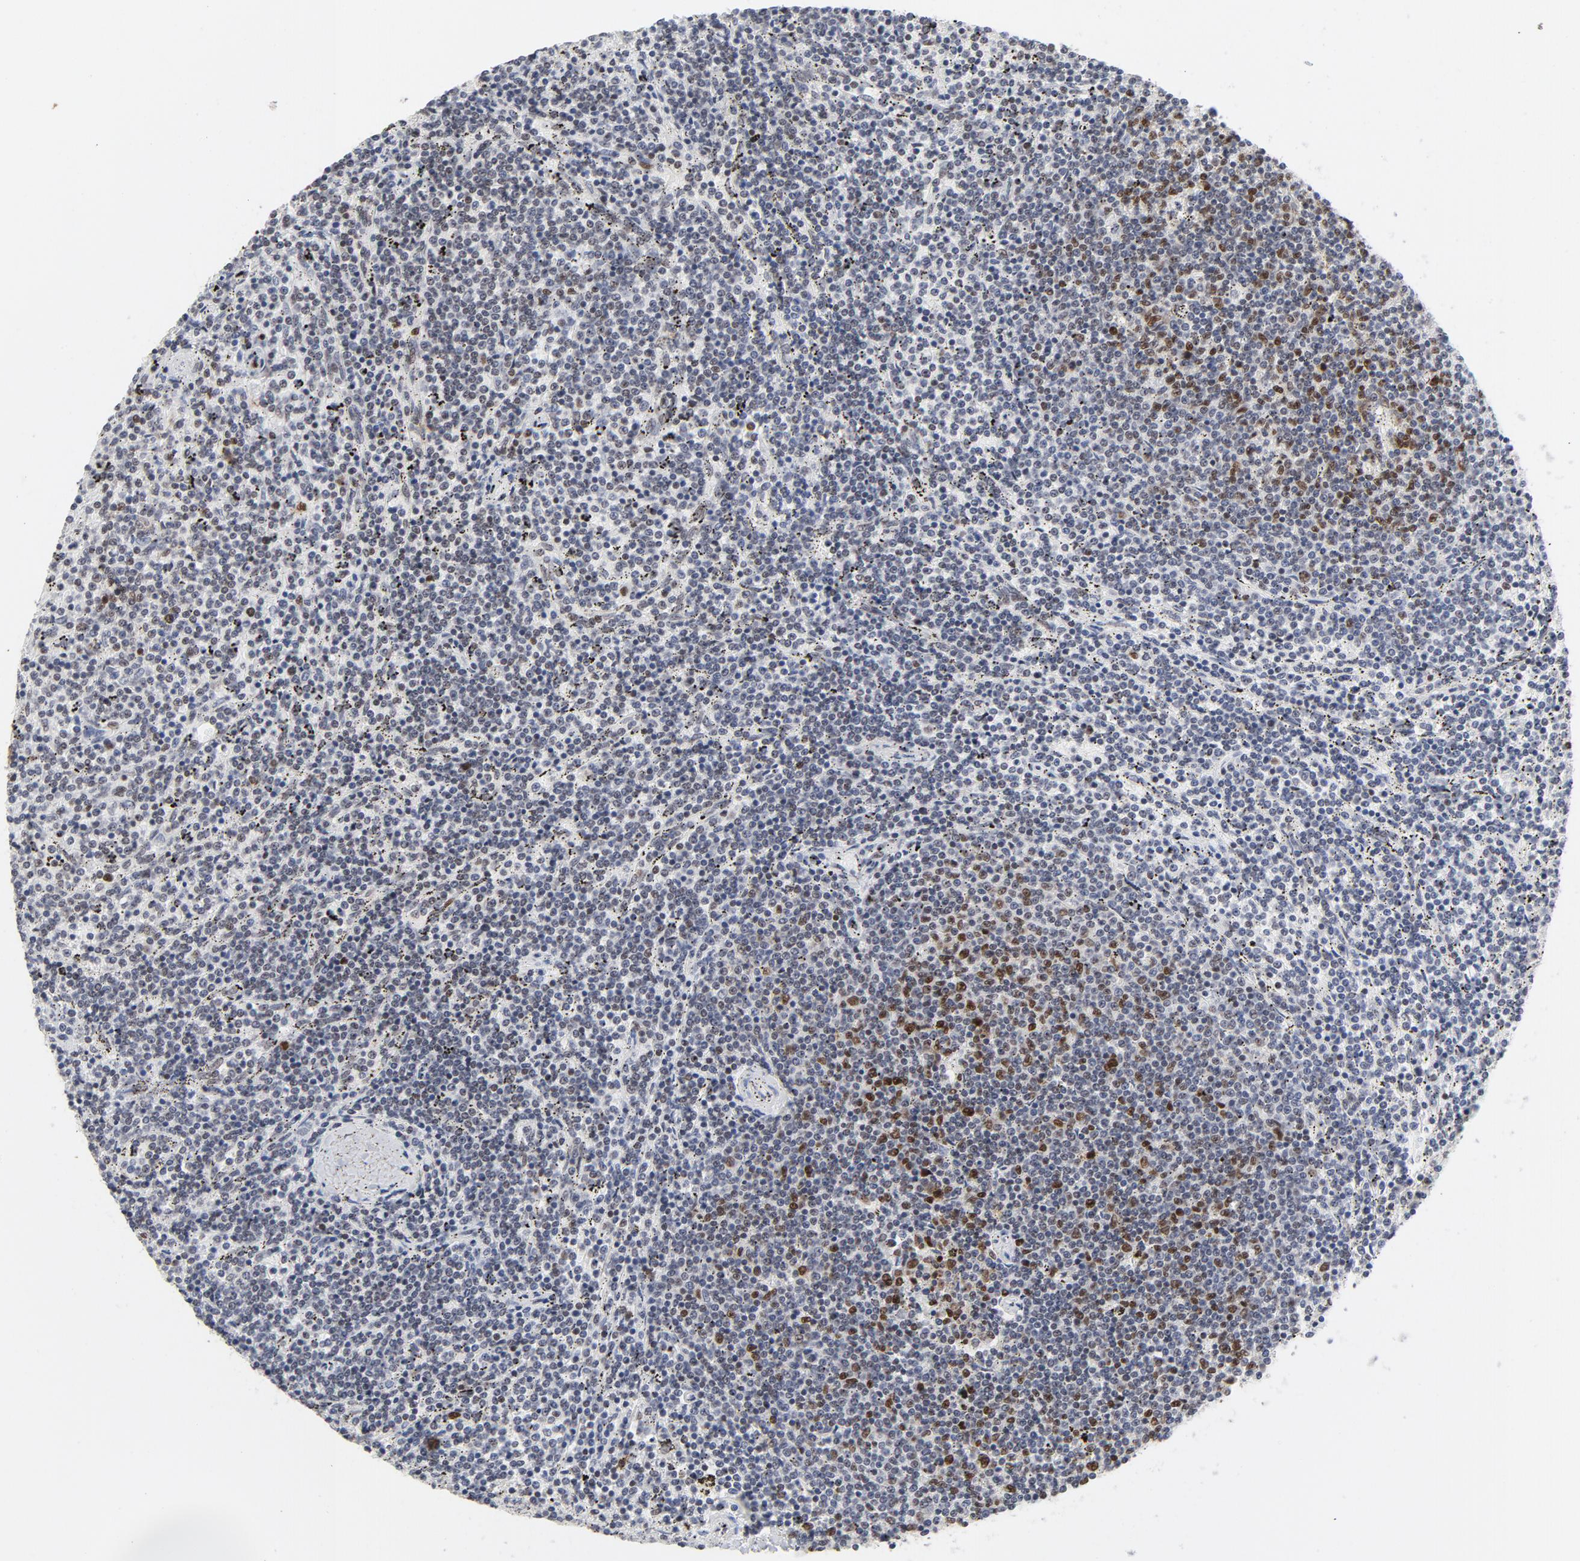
{"staining": {"intensity": "weak", "quantity": "<25%", "location": "nuclear"}, "tissue": "lymphoma", "cell_type": "Tumor cells", "image_type": "cancer", "snomed": [{"axis": "morphology", "description": "Malignant lymphoma, non-Hodgkin's type, Low grade"}, {"axis": "topography", "description": "Spleen"}], "caption": "High magnification brightfield microscopy of low-grade malignant lymphoma, non-Hodgkin's type stained with DAB (brown) and counterstained with hematoxylin (blue): tumor cells show no significant positivity. Brightfield microscopy of immunohistochemistry stained with DAB (3,3'-diaminobenzidine) (brown) and hematoxylin (blue), captured at high magnification.", "gene": "RFC4", "patient": {"sex": "female", "age": 50}}